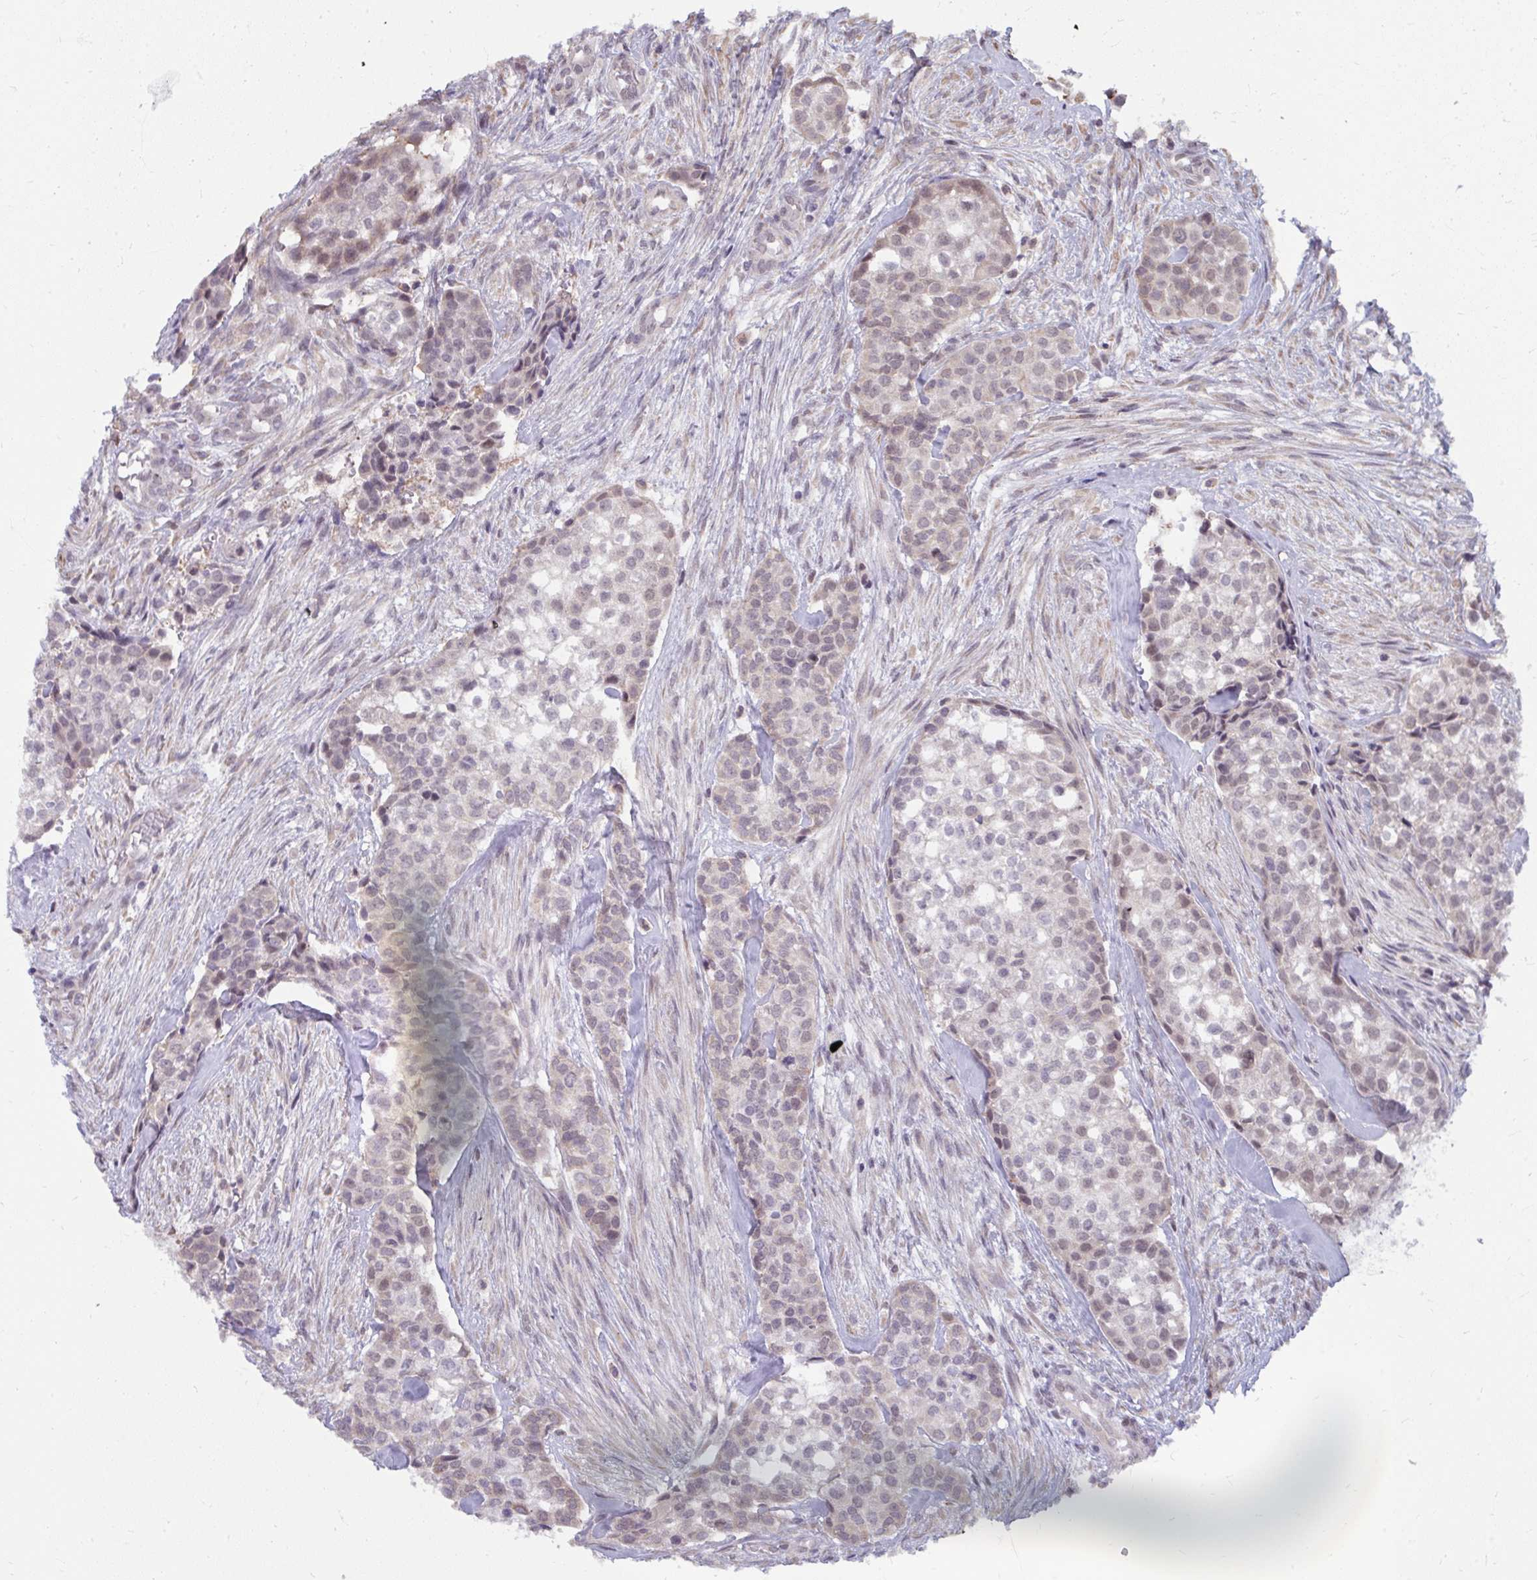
{"staining": {"intensity": "weak", "quantity": "25%-75%", "location": "cytoplasmic/membranous"}, "tissue": "head and neck cancer", "cell_type": "Tumor cells", "image_type": "cancer", "snomed": [{"axis": "morphology", "description": "Adenocarcinoma, NOS"}, {"axis": "topography", "description": "Head-Neck"}], "caption": "Immunohistochemical staining of human head and neck cancer demonstrates weak cytoplasmic/membranous protein expression in about 25%-75% of tumor cells. (IHC, brightfield microscopy, high magnification).", "gene": "NMNAT1", "patient": {"sex": "male", "age": 81}}